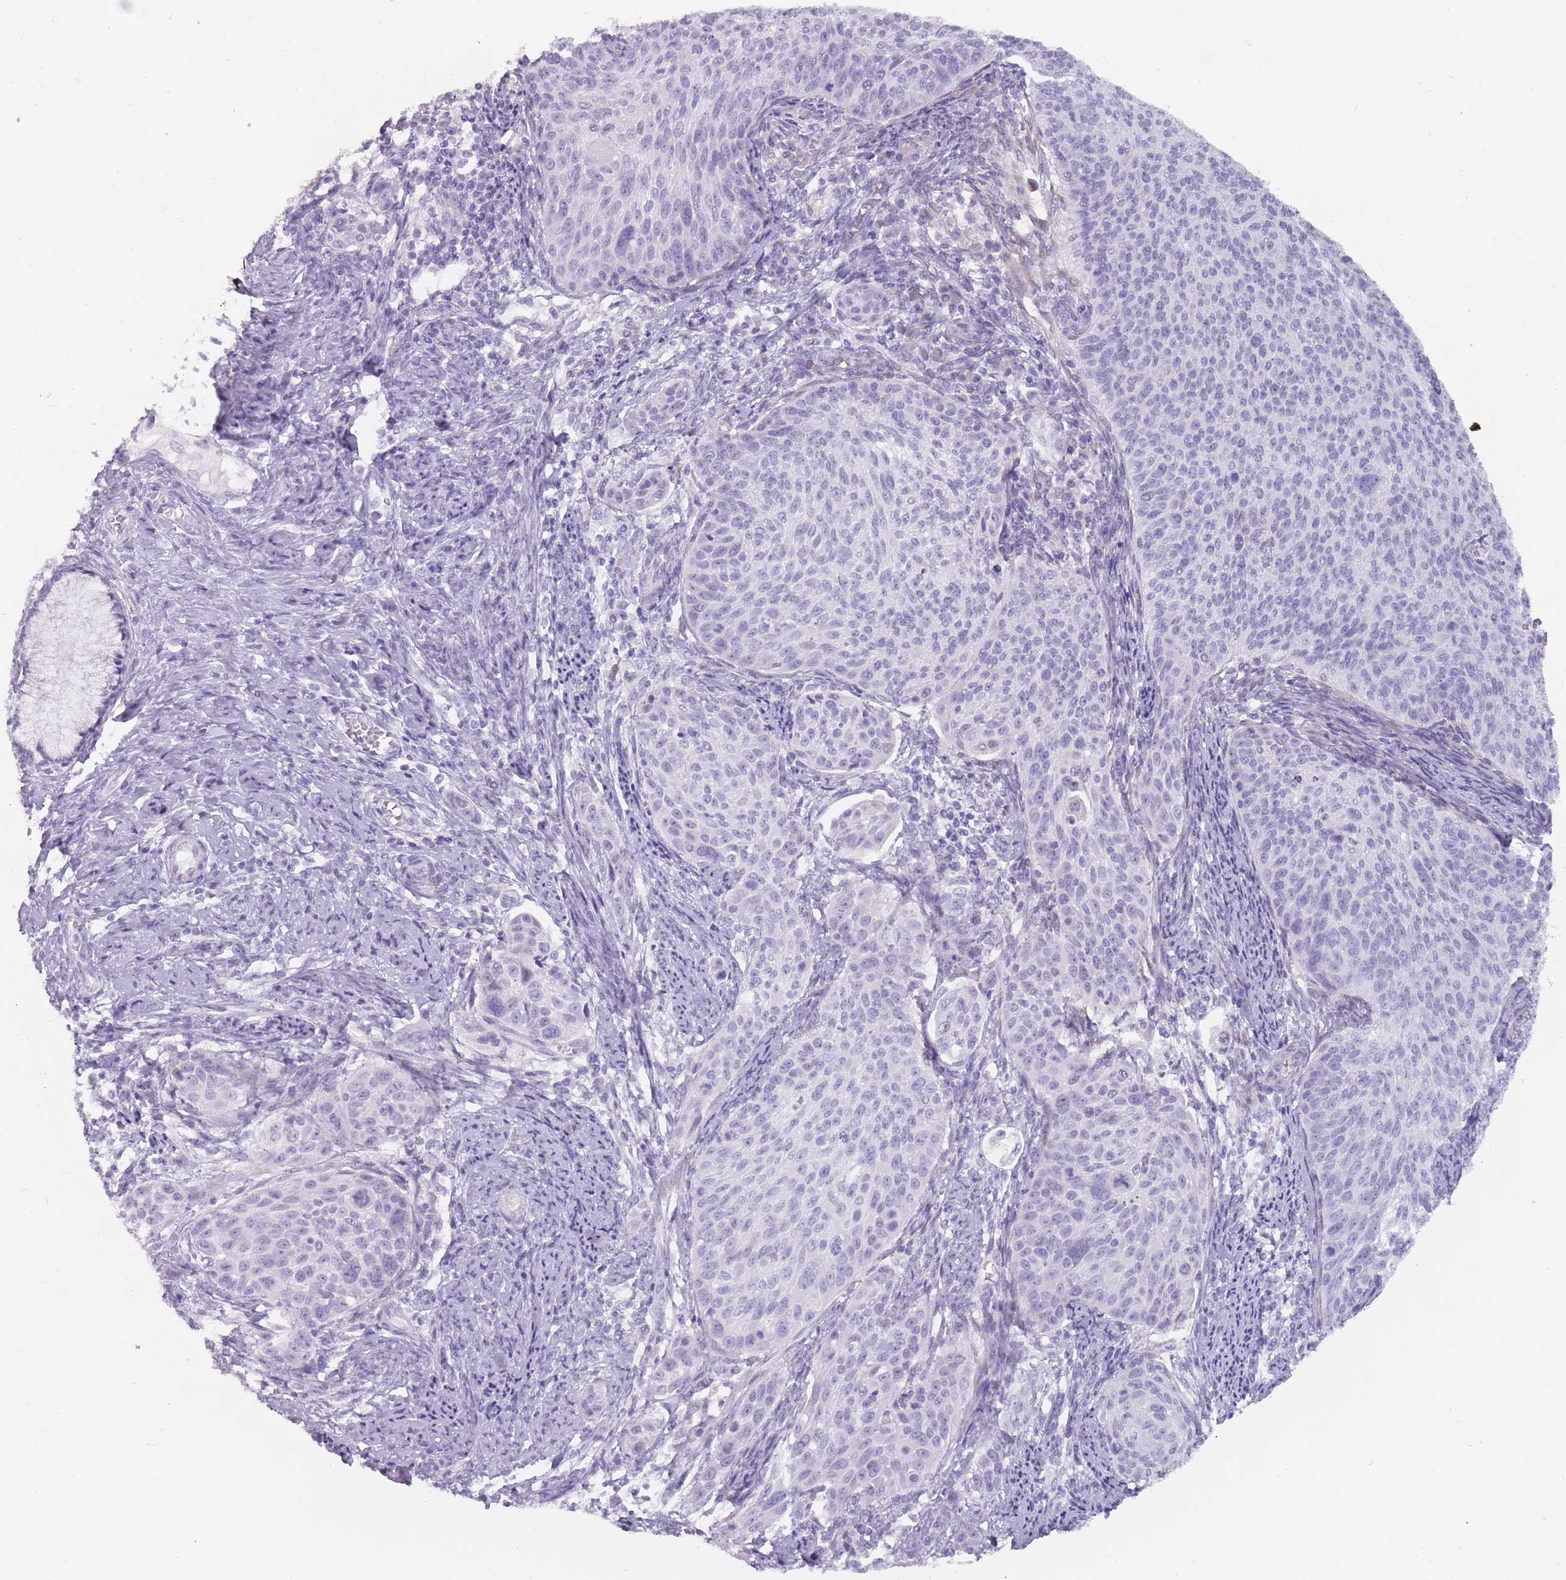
{"staining": {"intensity": "negative", "quantity": "none", "location": "none"}, "tissue": "cervical cancer", "cell_type": "Tumor cells", "image_type": "cancer", "snomed": [{"axis": "morphology", "description": "Squamous cell carcinoma, NOS"}, {"axis": "topography", "description": "Cervix"}], "caption": "Immunohistochemistry (IHC) photomicrograph of neoplastic tissue: cervical cancer stained with DAB reveals no significant protein staining in tumor cells.", "gene": "DDX4", "patient": {"sex": "female", "age": 70}}